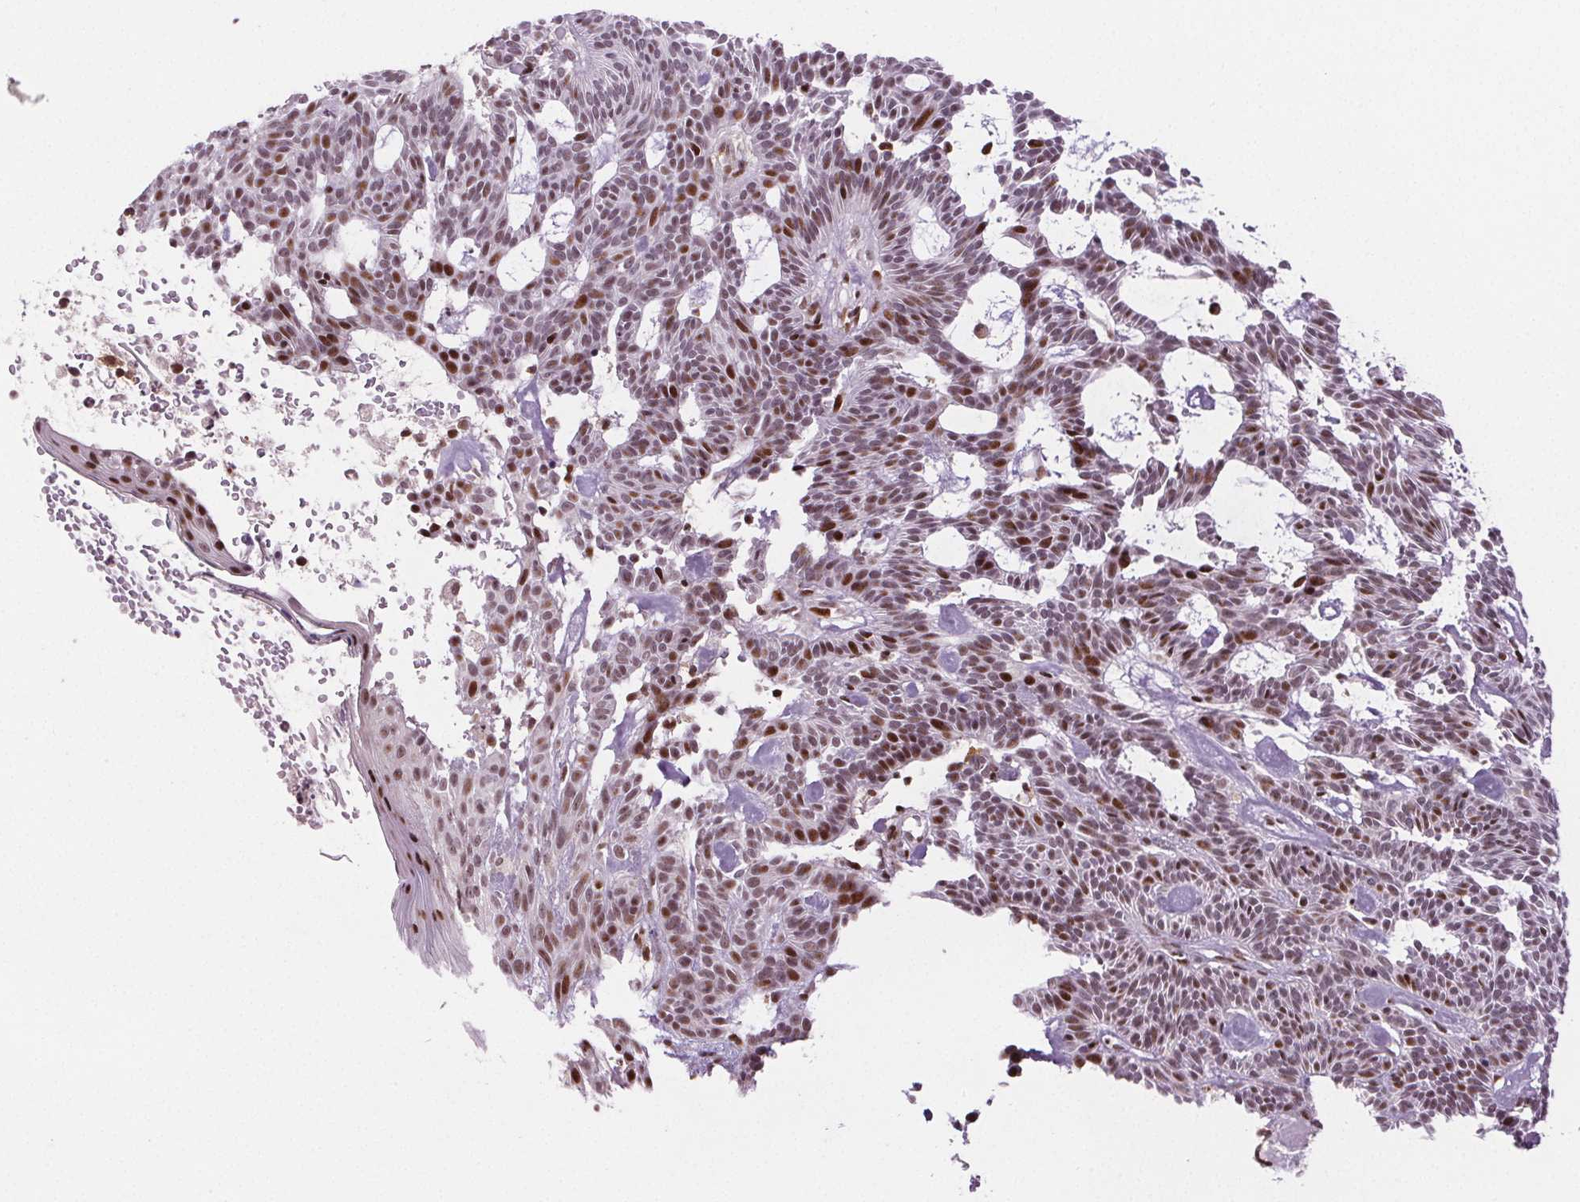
{"staining": {"intensity": "moderate", "quantity": "25%-75%", "location": "nuclear"}, "tissue": "skin cancer", "cell_type": "Tumor cells", "image_type": "cancer", "snomed": [{"axis": "morphology", "description": "Basal cell carcinoma"}, {"axis": "topography", "description": "Skin"}], "caption": "Immunohistochemistry (IHC) (DAB) staining of skin cancer (basal cell carcinoma) exhibits moderate nuclear protein staining in approximately 25%-75% of tumor cells.", "gene": "SNRNP35", "patient": {"sex": "male", "age": 85}}